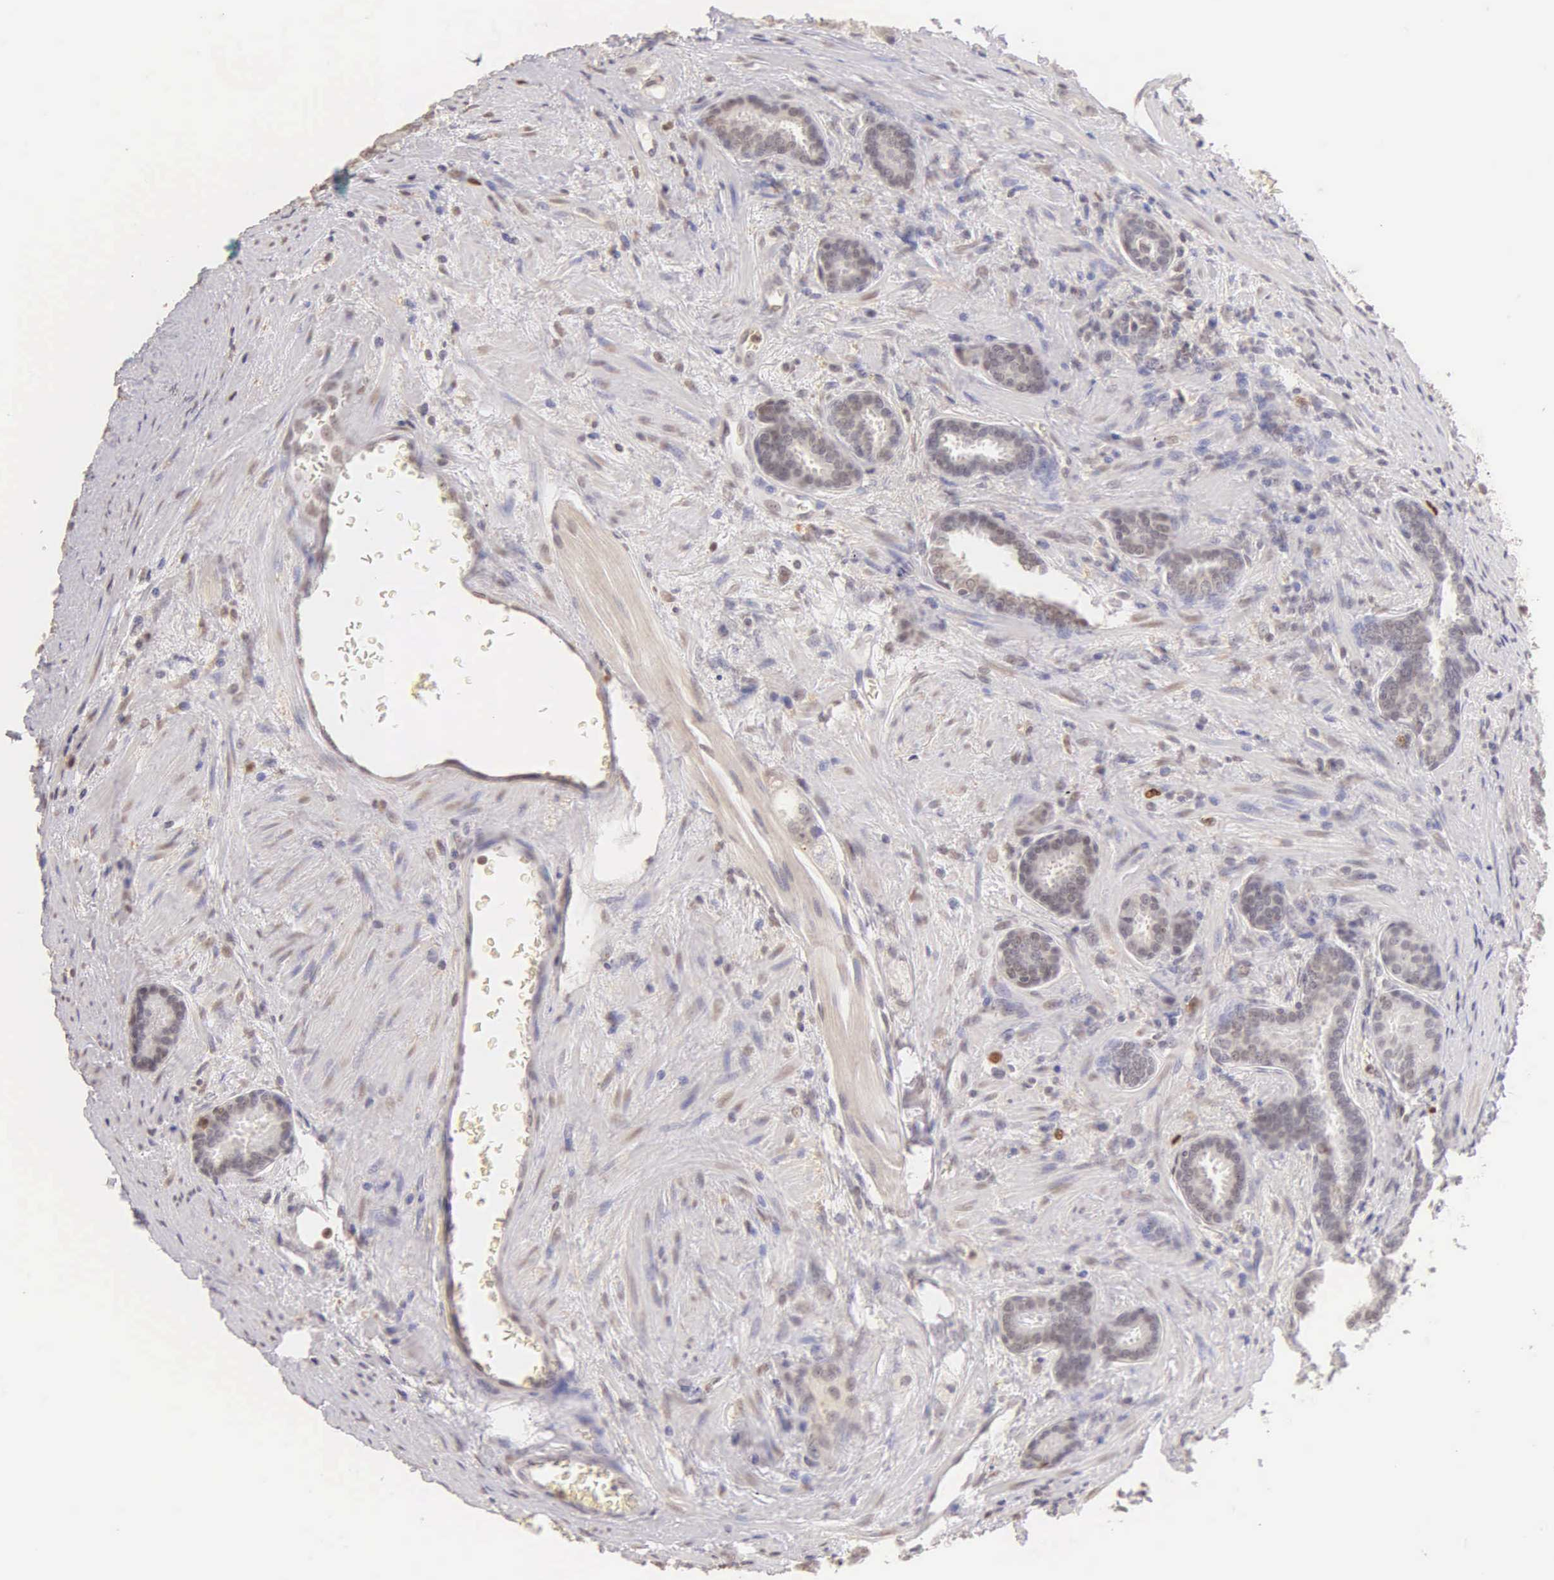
{"staining": {"intensity": "weak", "quantity": "<25%", "location": "nuclear"}, "tissue": "prostate cancer", "cell_type": "Tumor cells", "image_type": "cancer", "snomed": [{"axis": "morphology", "description": "Adenocarcinoma, Medium grade"}, {"axis": "topography", "description": "Prostate"}], "caption": "IHC image of neoplastic tissue: human prostate adenocarcinoma (medium-grade) stained with DAB exhibits no significant protein expression in tumor cells. (IHC, brightfield microscopy, high magnification).", "gene": "MKI67", "patient": {"sex": "male", "age": 68}}